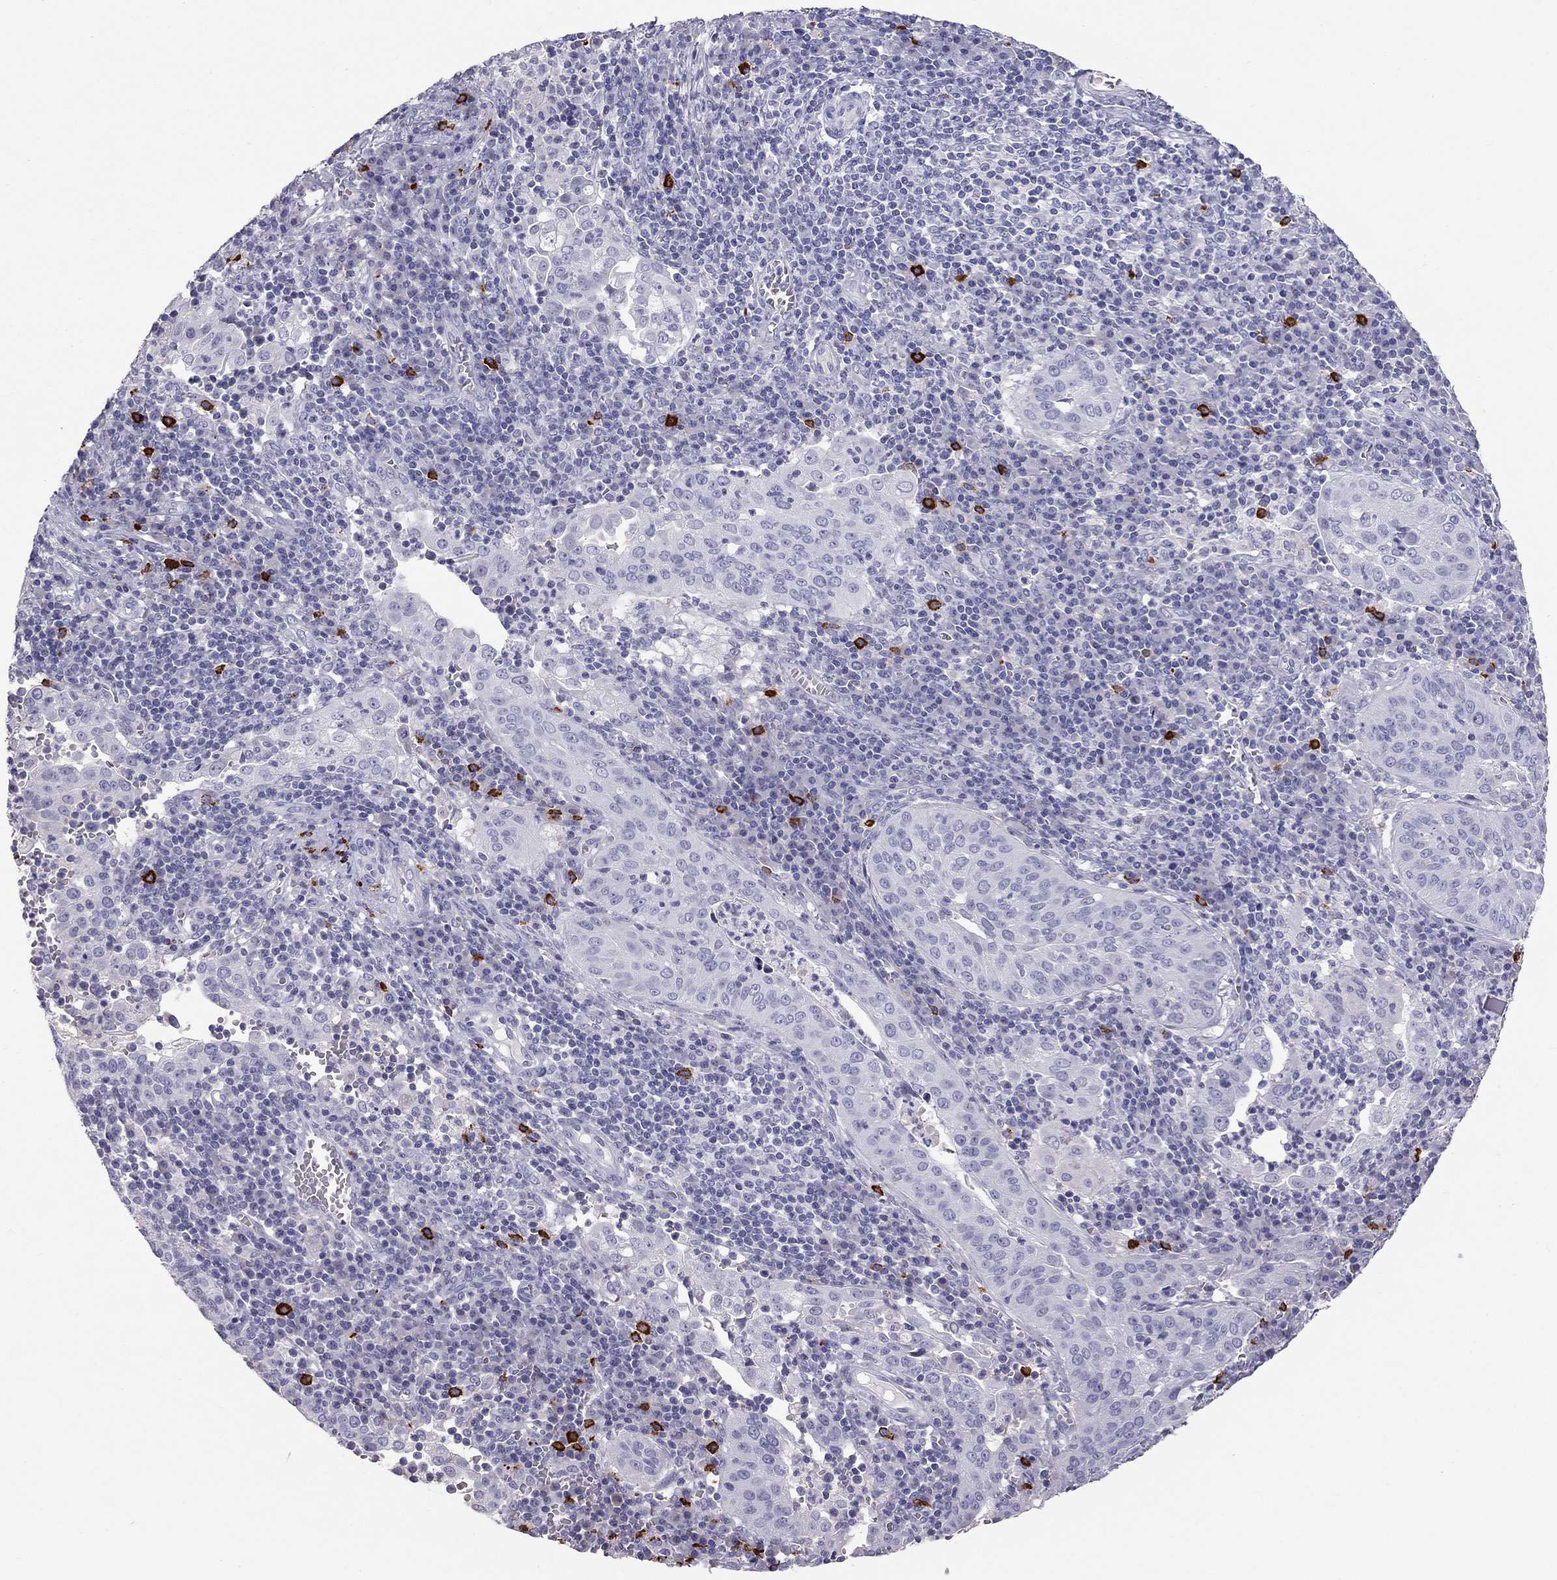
{"staining": {"intensity": "negative", "quantity": "none", "location": "none"}, "tissue": "cervical cancer", "cell_type": "Tumor cells", "image_type": "cancer", "snomed": [{"axis": "morphology", "description": "Squamous cell carcinoma, NOS"}, {"axis": "topography", "description": "Cervix"}], "caption": "Immunohistochemistry (IHC) histopathology image of neoplastic tissue: human squamous cell carcinoma (cervical) stained with DAB (3,3'-diaminobenzidine) demonstrates no significant protein expression in tumor cells.", "gene": "IL17REL", "patient": {"sex": "female", "age": 39}}